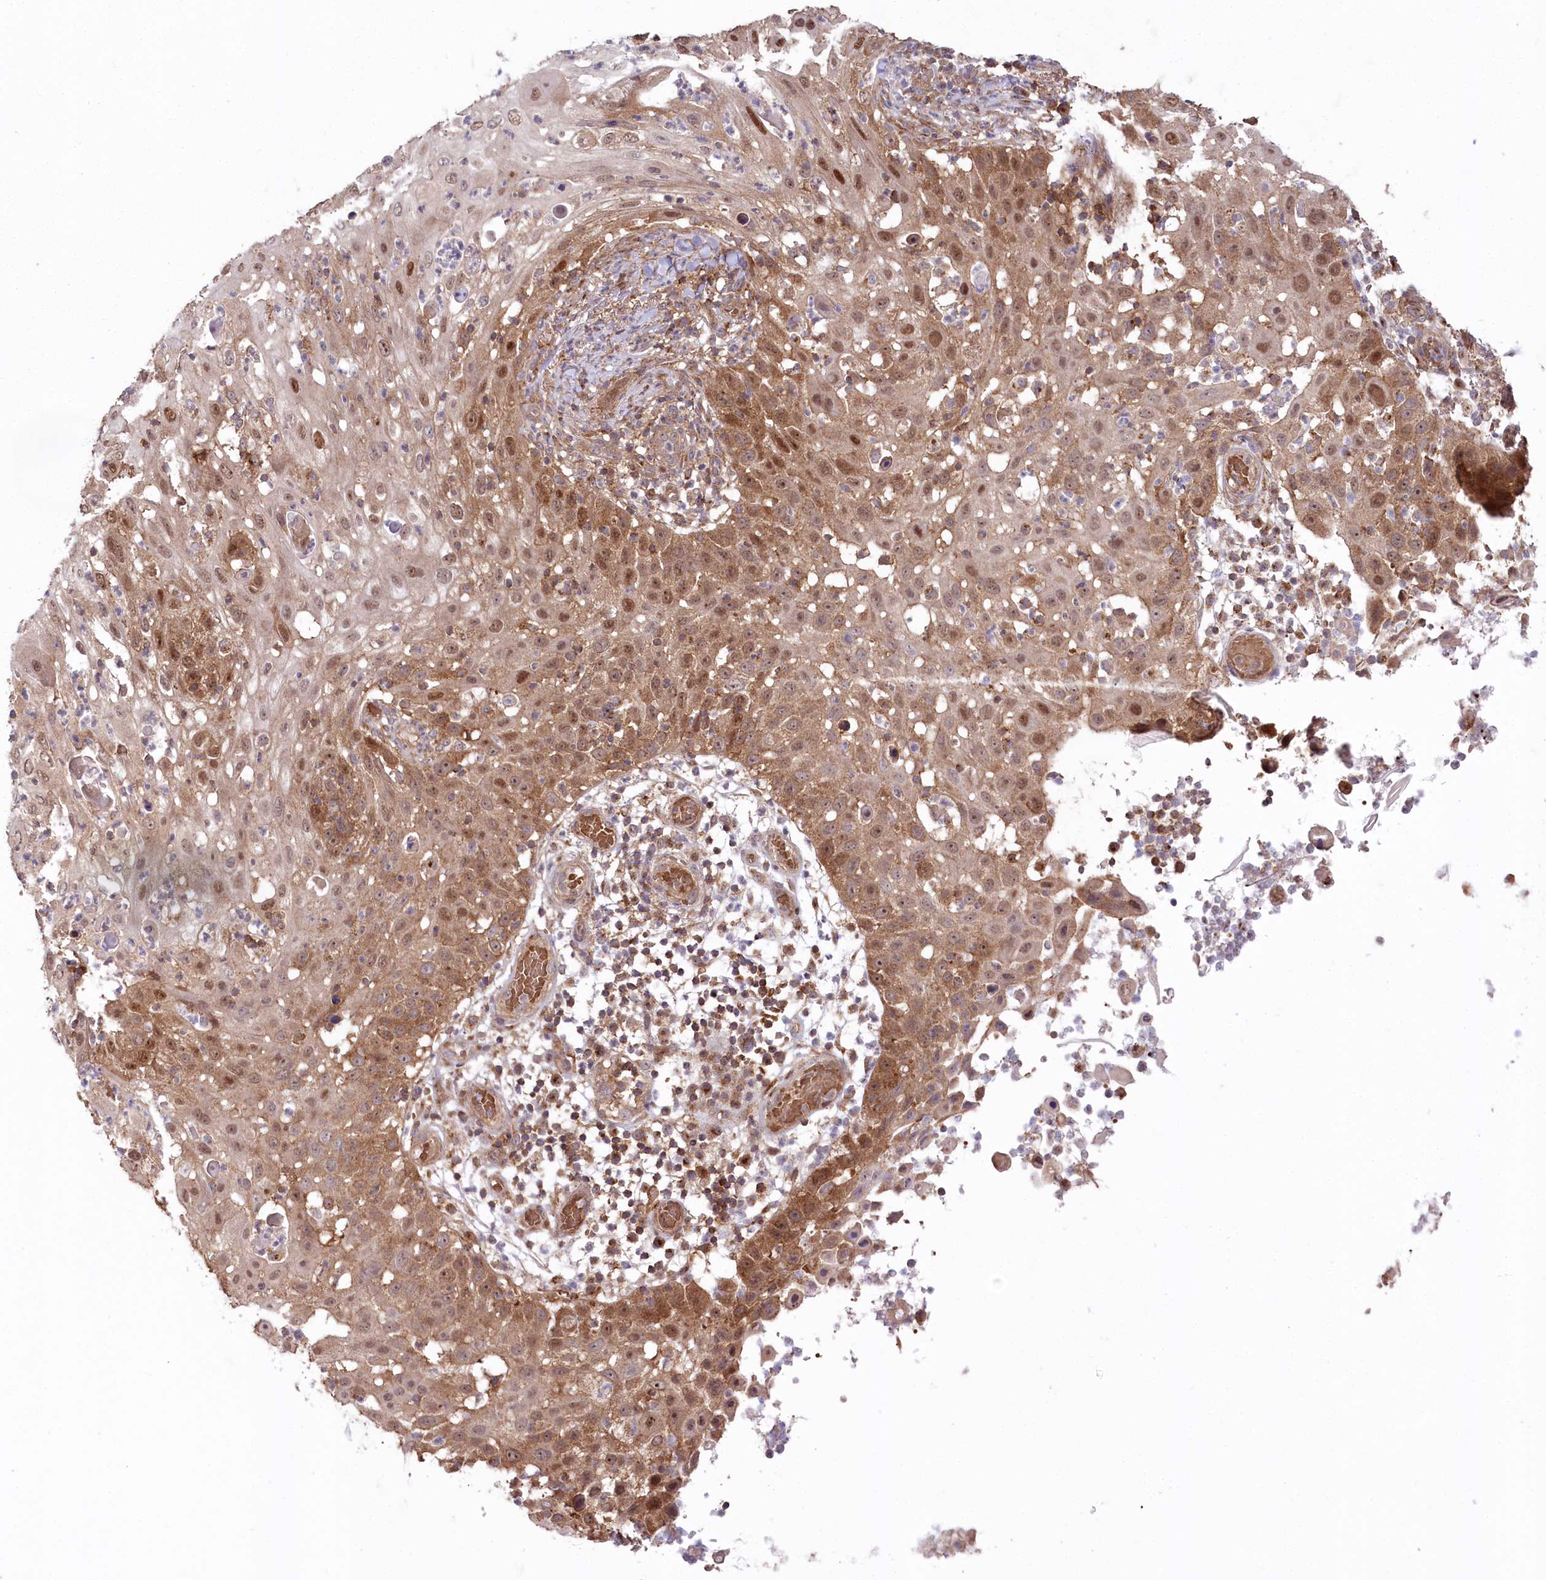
{"staining": {"intensity": "moderate", "quantity": ">75%", "location": "cytoplasmic/membranous,nuclear"}, "tissue": "skin cancer", "cell_type": "Tumor cells", "image_type": "cancer", "snomed": [{"axis": "morphology", "description": "Squamous cell carcinoma, NOS"}, {"axis": "topography", "description": "Skin"}], "caption": "Moderate cytoplasmic/membranous and nuclear protein staining is appreciated in approximately >75% of tumor cells in skin squamous cell carcinoma. (Brightfield microscopy of DAB IHC at high magnification).", "gene": "CCDC91", "patient": {"sex": "female", "age": 44}}